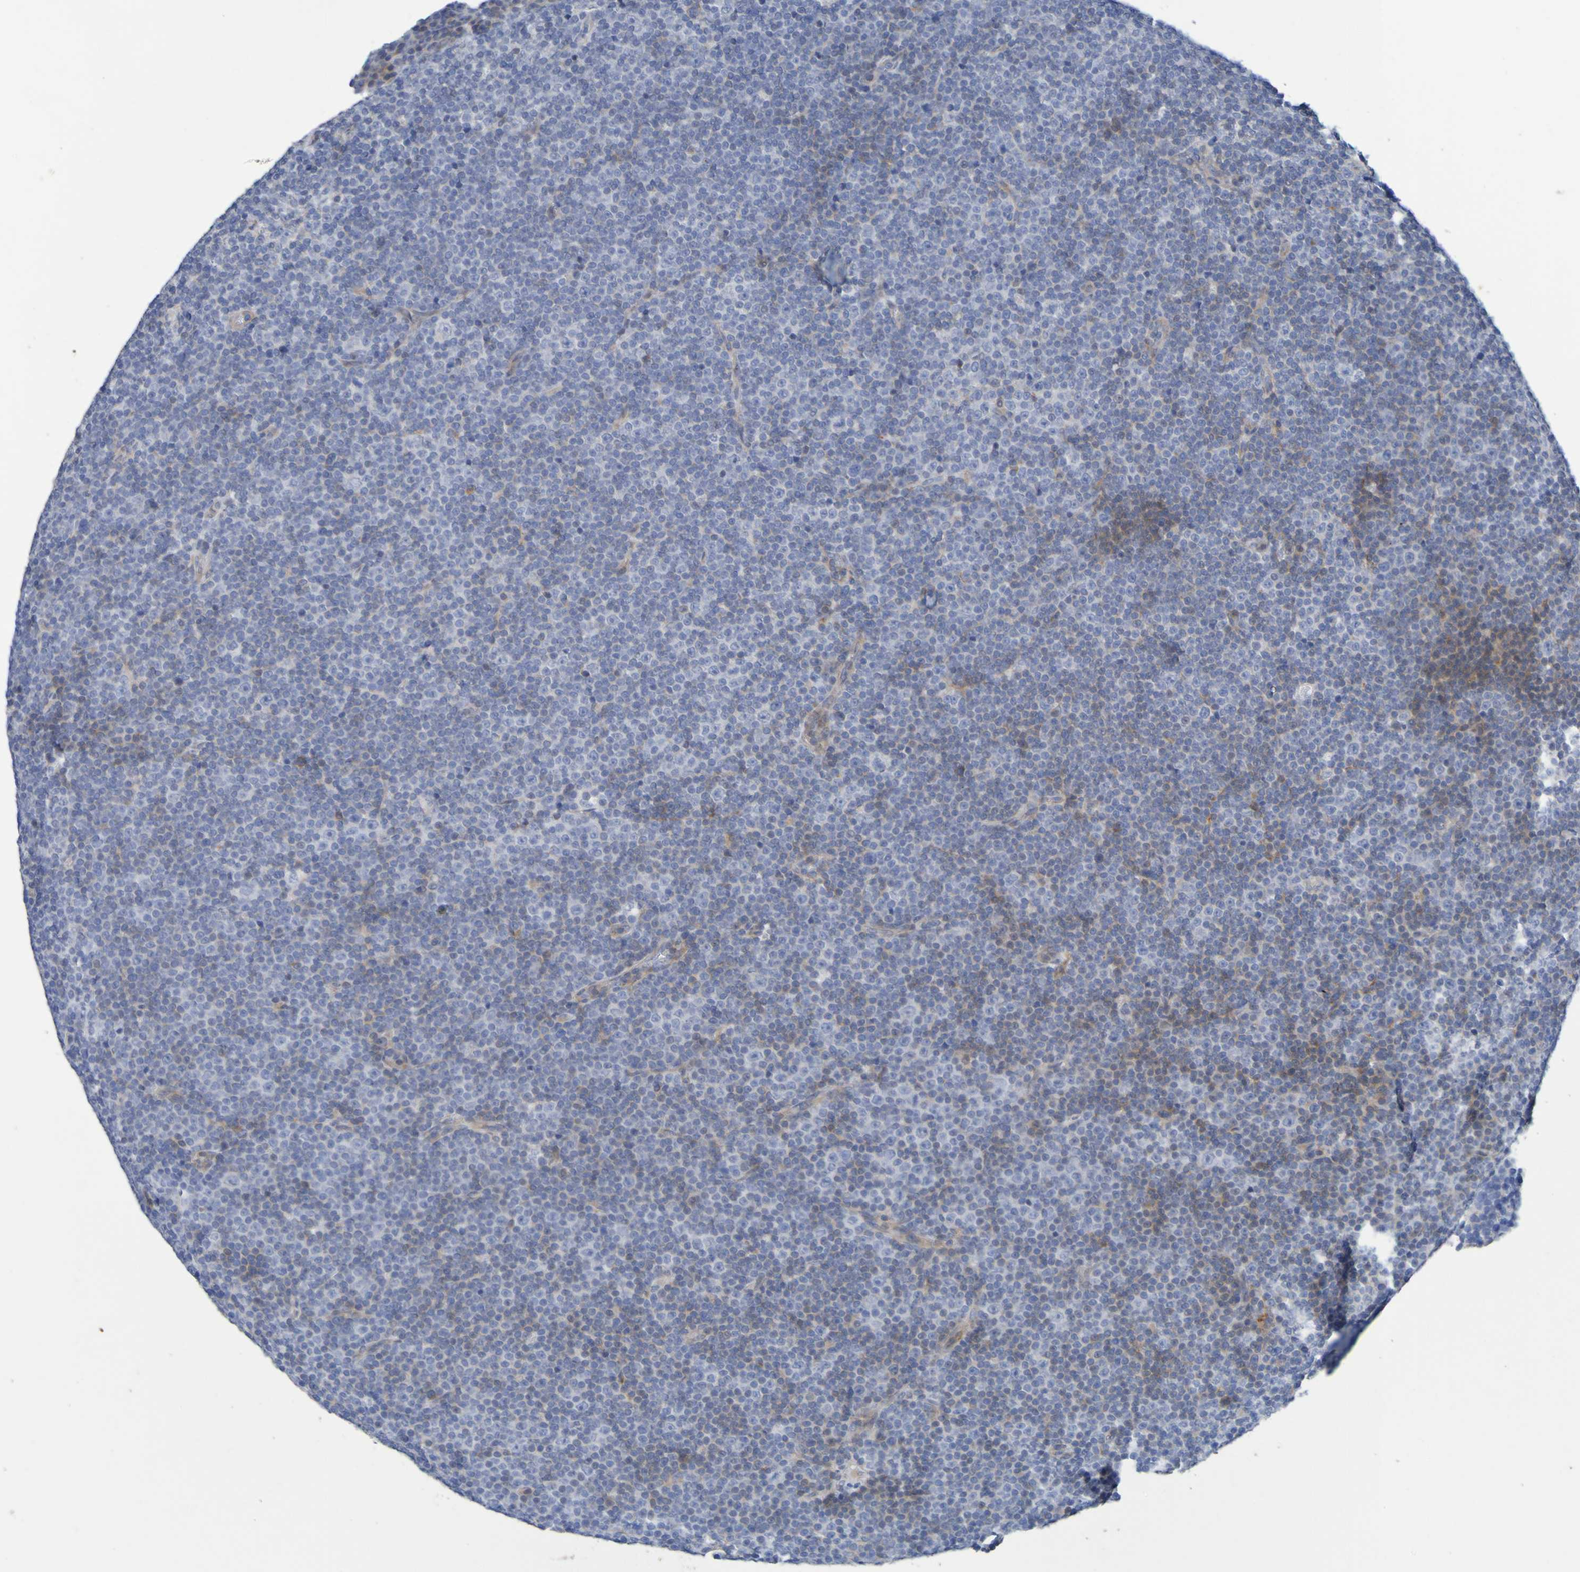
{"staining": {"intensity": "moderate", "quantity": "<25%", "location": "cytoplasmic/membranous"}, "tissue": "lymphoma", "cell_type": "Tumor cells", "image_type": "cancer", "snomed": [{"axis": "morphology", "description": "Malignant lymphoma, non-Hodgkin's type, Low grade"}, {"axis": "topography", "description": "Lymph node"}], "caption": "A low amount of moderate cytoplasmic/membranous expression is identified in about <25% of tumor cells in low-grade malignant lymphoma, non-Hodgkin's type tissue.", "gene": "C11orf24", "patient": {"sex": "female", "age": 67}}